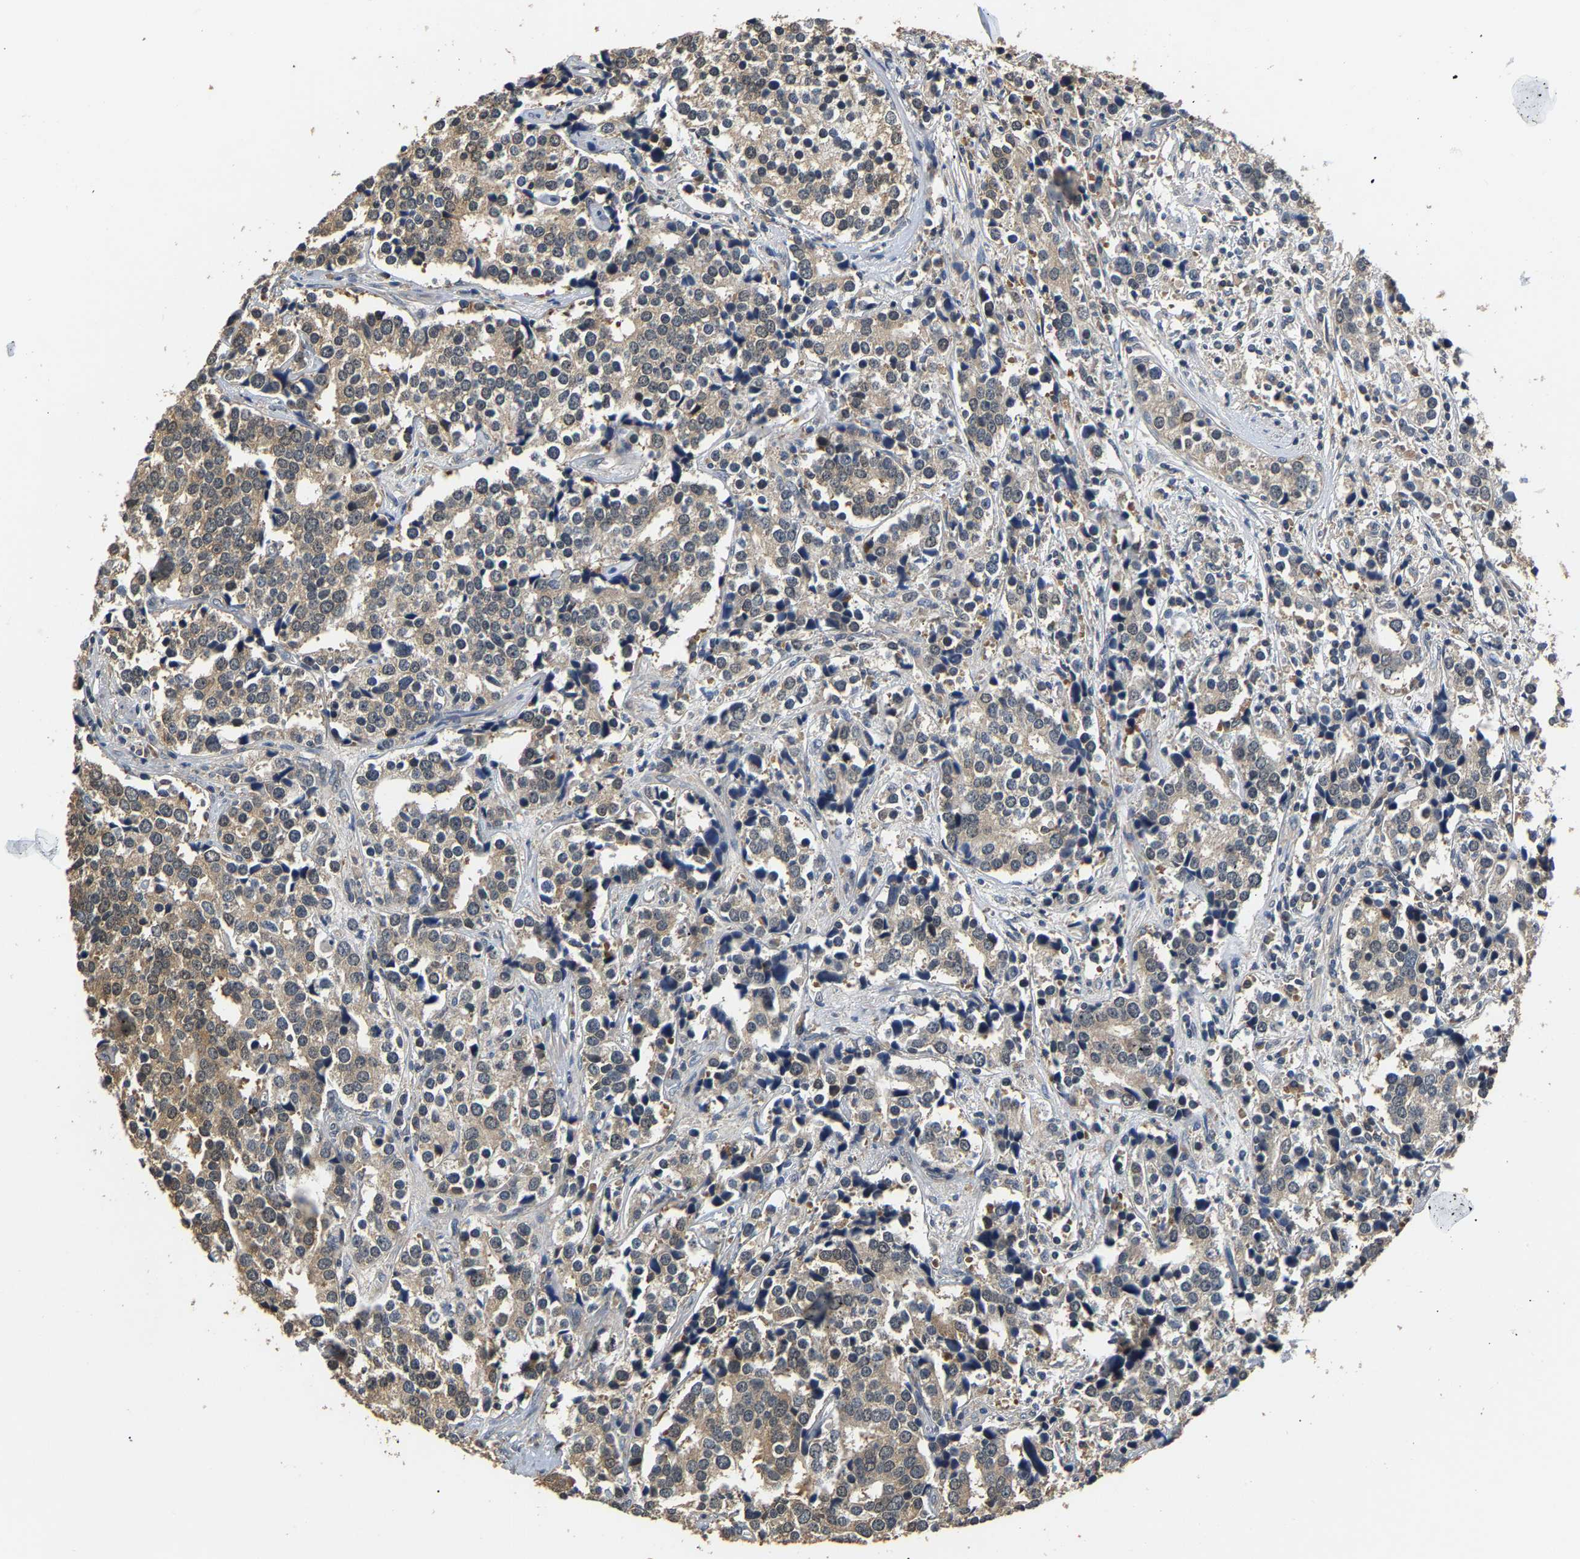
{"staining": {"intensity": "weak", "quantity": "25%-75%", "location": "cytoplasmic/membranous"}, "tissue": "prostate cancer", "cell_type": "Tumor cells", "image_type": "cancer", "snomed": [{"axis": "morphology", "description": "Adenocarcinoma, High grade"}, {"axis": "topography", "description": "Prostate"}], "caption": "A micrograph of human prostate cancer stained for a protein exhibits weak cytoplasmic/membranous brown staining in tumor cells.", "gene": "GPI", "patient": {"sex": "male", "age": 71}}